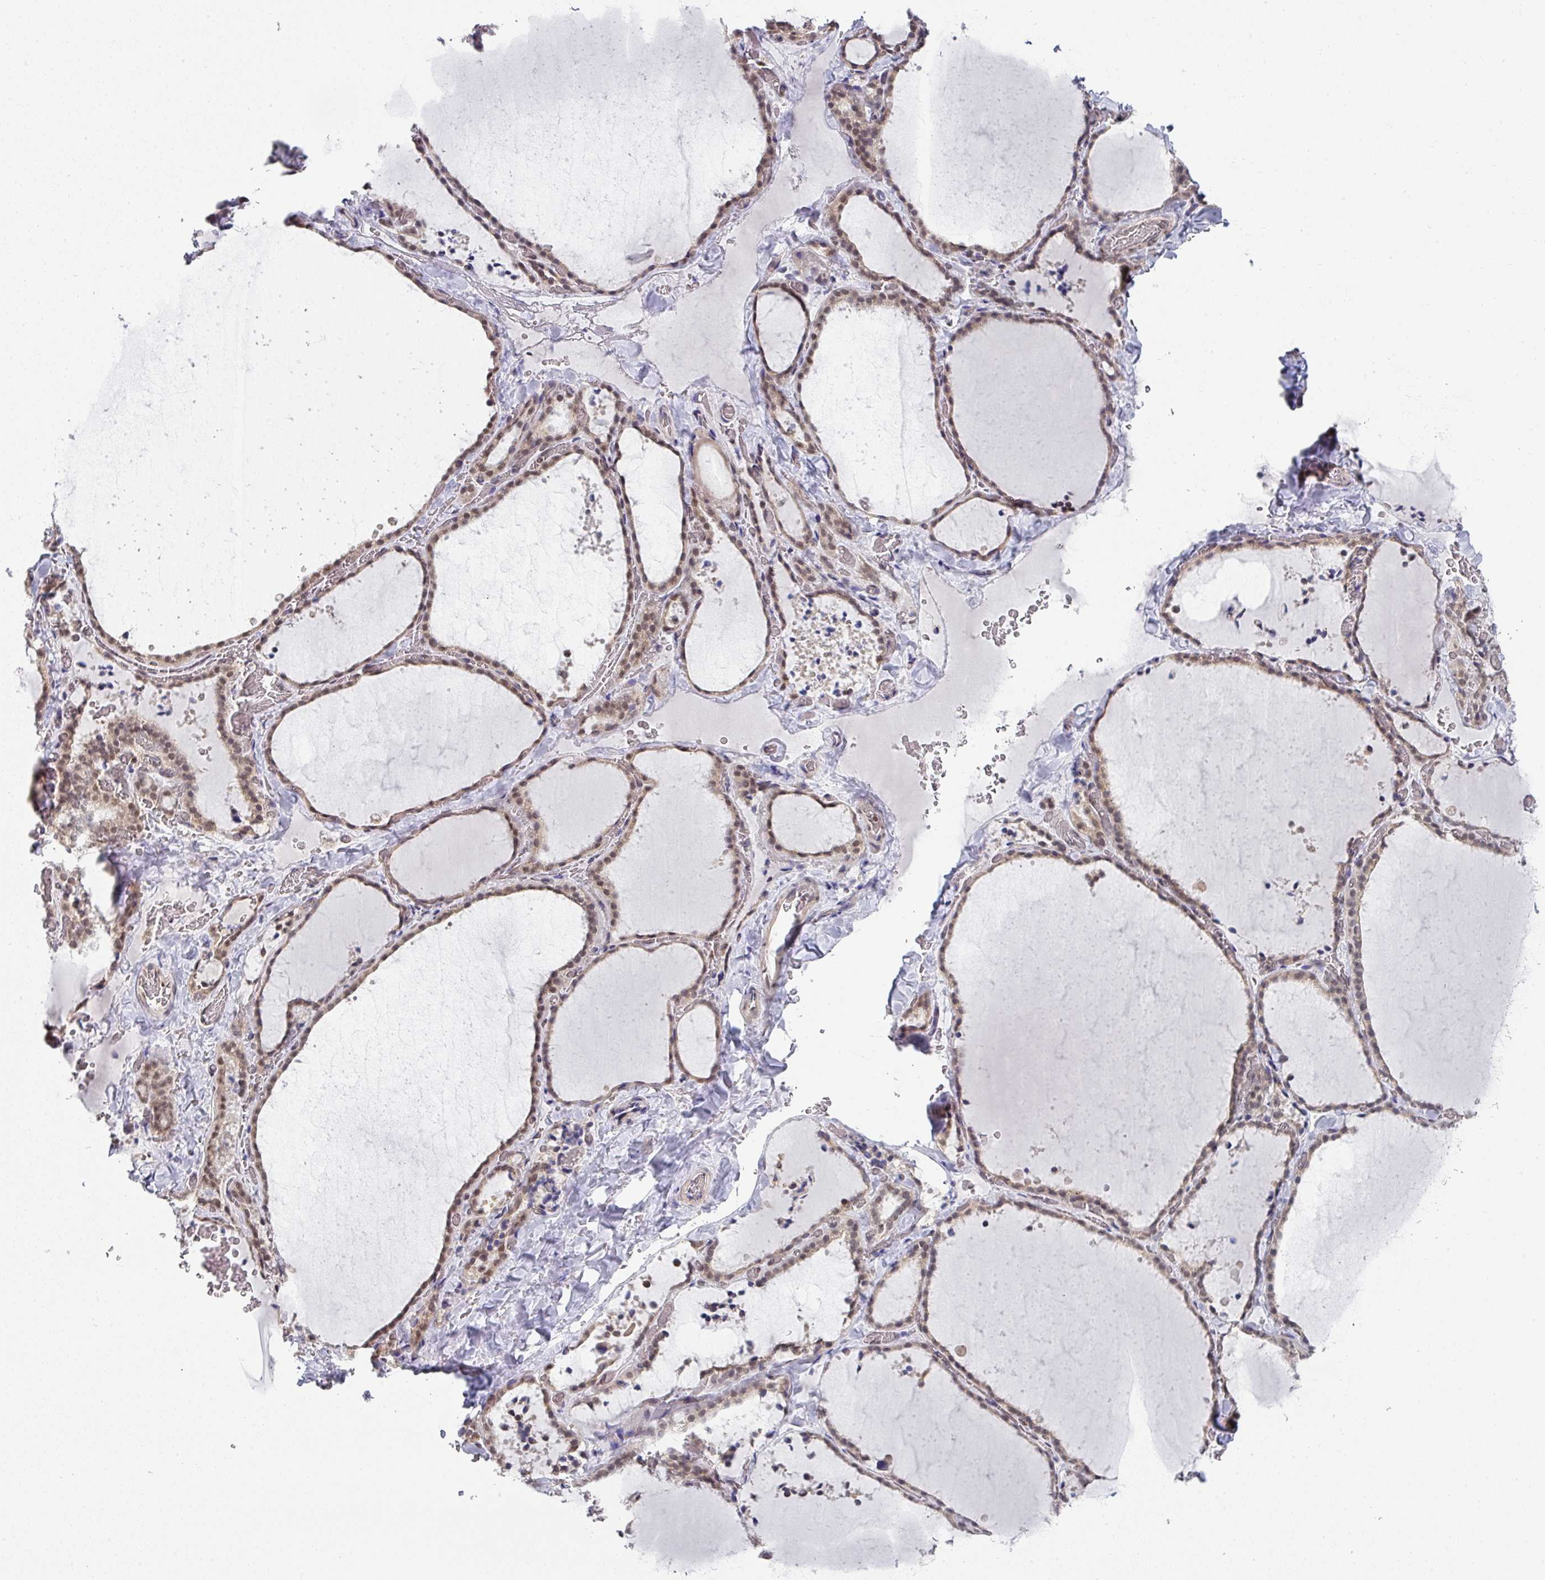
{"staining": {"intensity": "moderate", "quantity": "25%-75%", "location": "cytoplasmic/membranous,nuclear"}, "tissue": "thyroid gland", "cell_type": "Glandular cells", "image_type": "normal", "snomed": [{"axis": "morphology", "description": "Normal tissue, NOS"}, {"axis": "topography", "description": "Thyroid gland"}], "caption": "Immunohistochemical staining of normal thyroid gland displays moderate cytoplasmic/membranous,nuclear protein positivity in about 25%-75% of glandular cells. Using DAB (brown) and hematoxylin (blue) stains, captured at high magnification using brightfield microscopy.", "gene": "TMED5", "patient": {"sex": "female", "age": 22}}